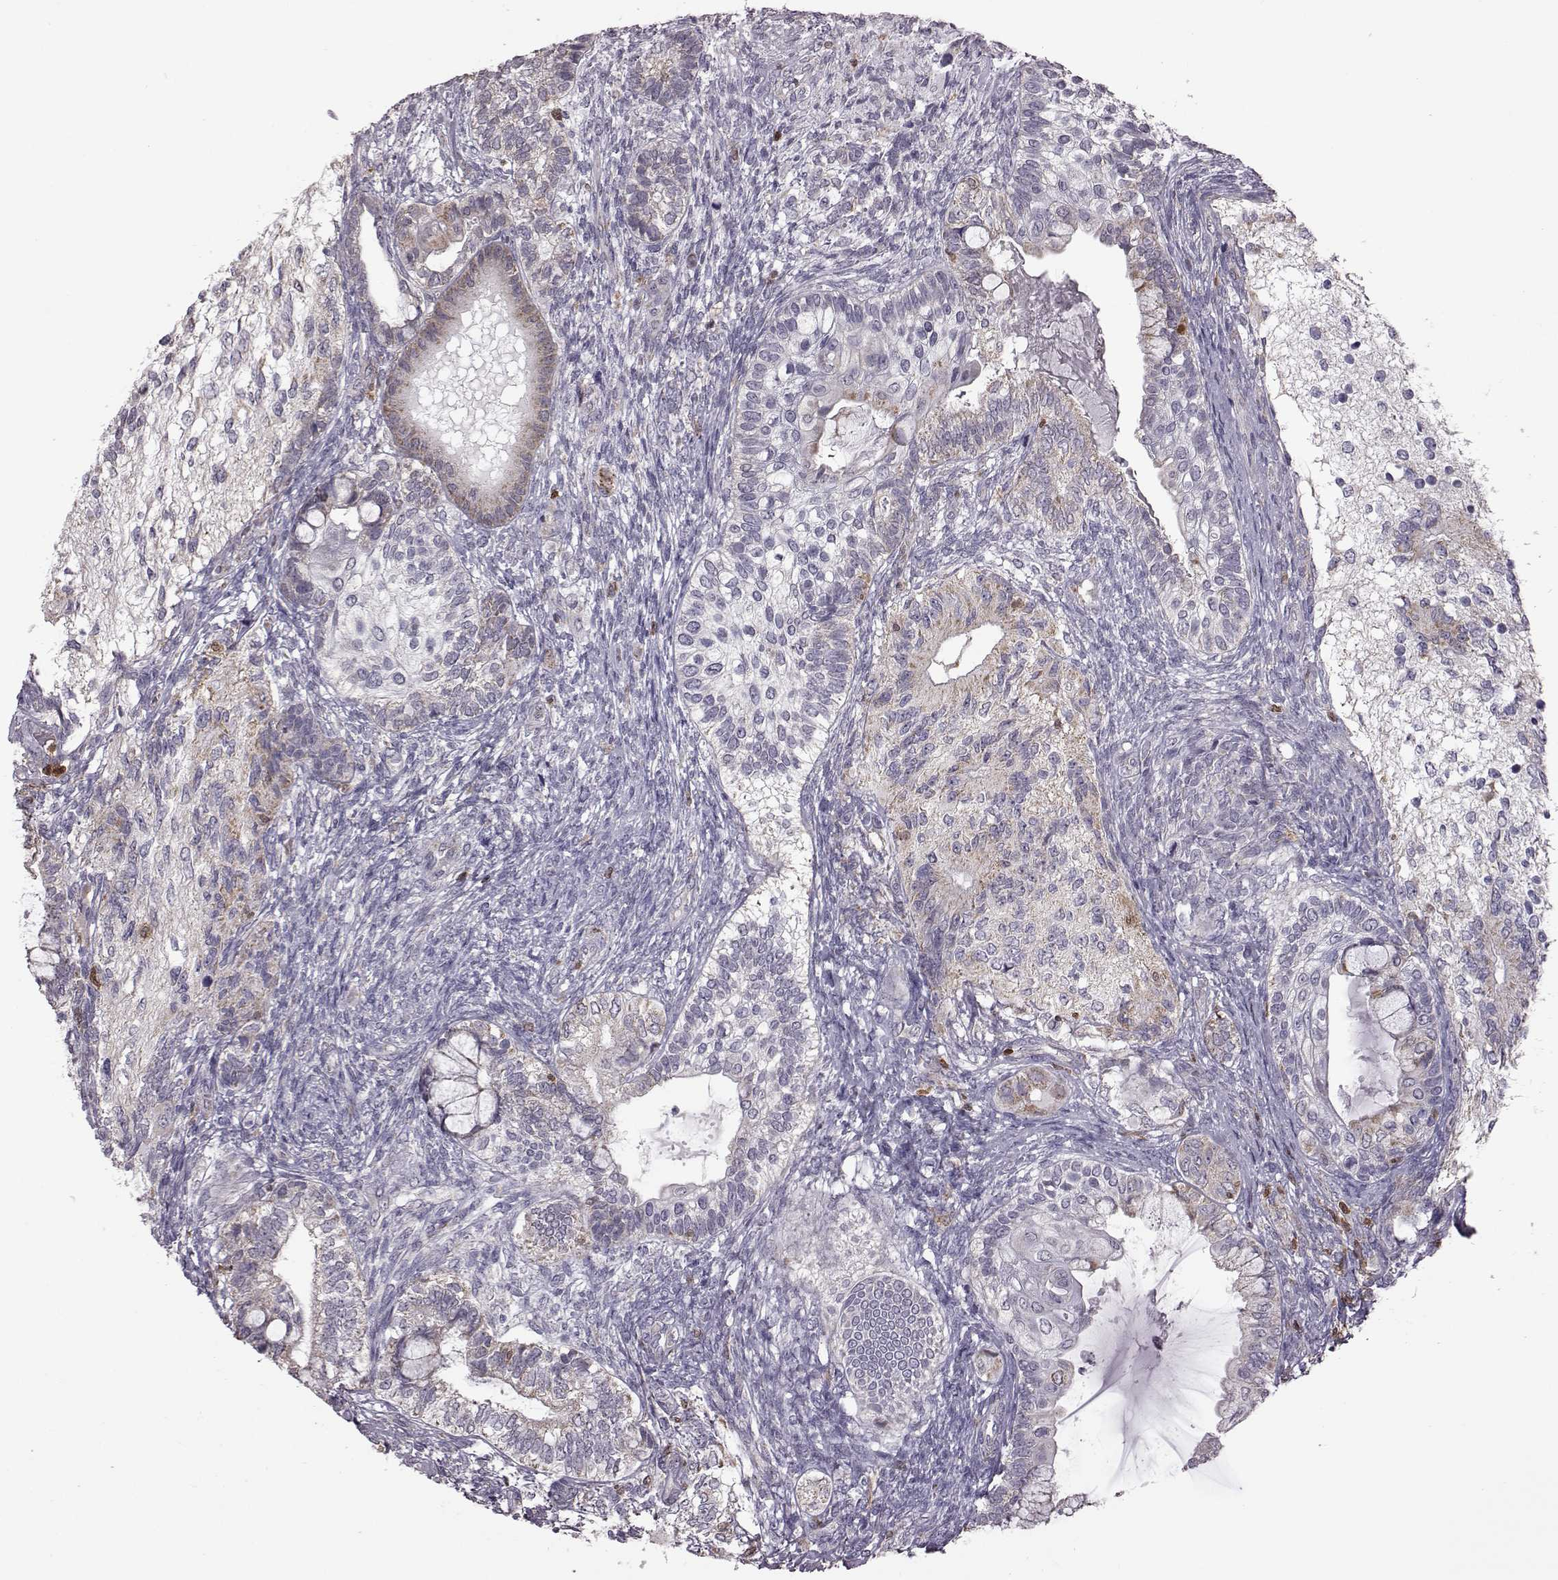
{"staining": {"intensity": "negative", "quantity": "none", "location": "none"}, "tissue": "testis cancer", "cell_type": "Tumor cells", "image_type": "cancer", "snomed": [{"axis": "morphology", "description": "Seminoma, NOS"}, {"axis": "morphology", "description": "Carcinoma, Embryonal, NOS"}, {"axis": "topography", "description": "Testis"}], "caption": "Immunohistochemistry (IHC) micrograph of neoplastic tissue: testis embryonal carcinoma stained with DAB shows no significant protein positivity in tumor cells.", "gene": "DOK2", "patient": {"sex": "male", "age": 41}}